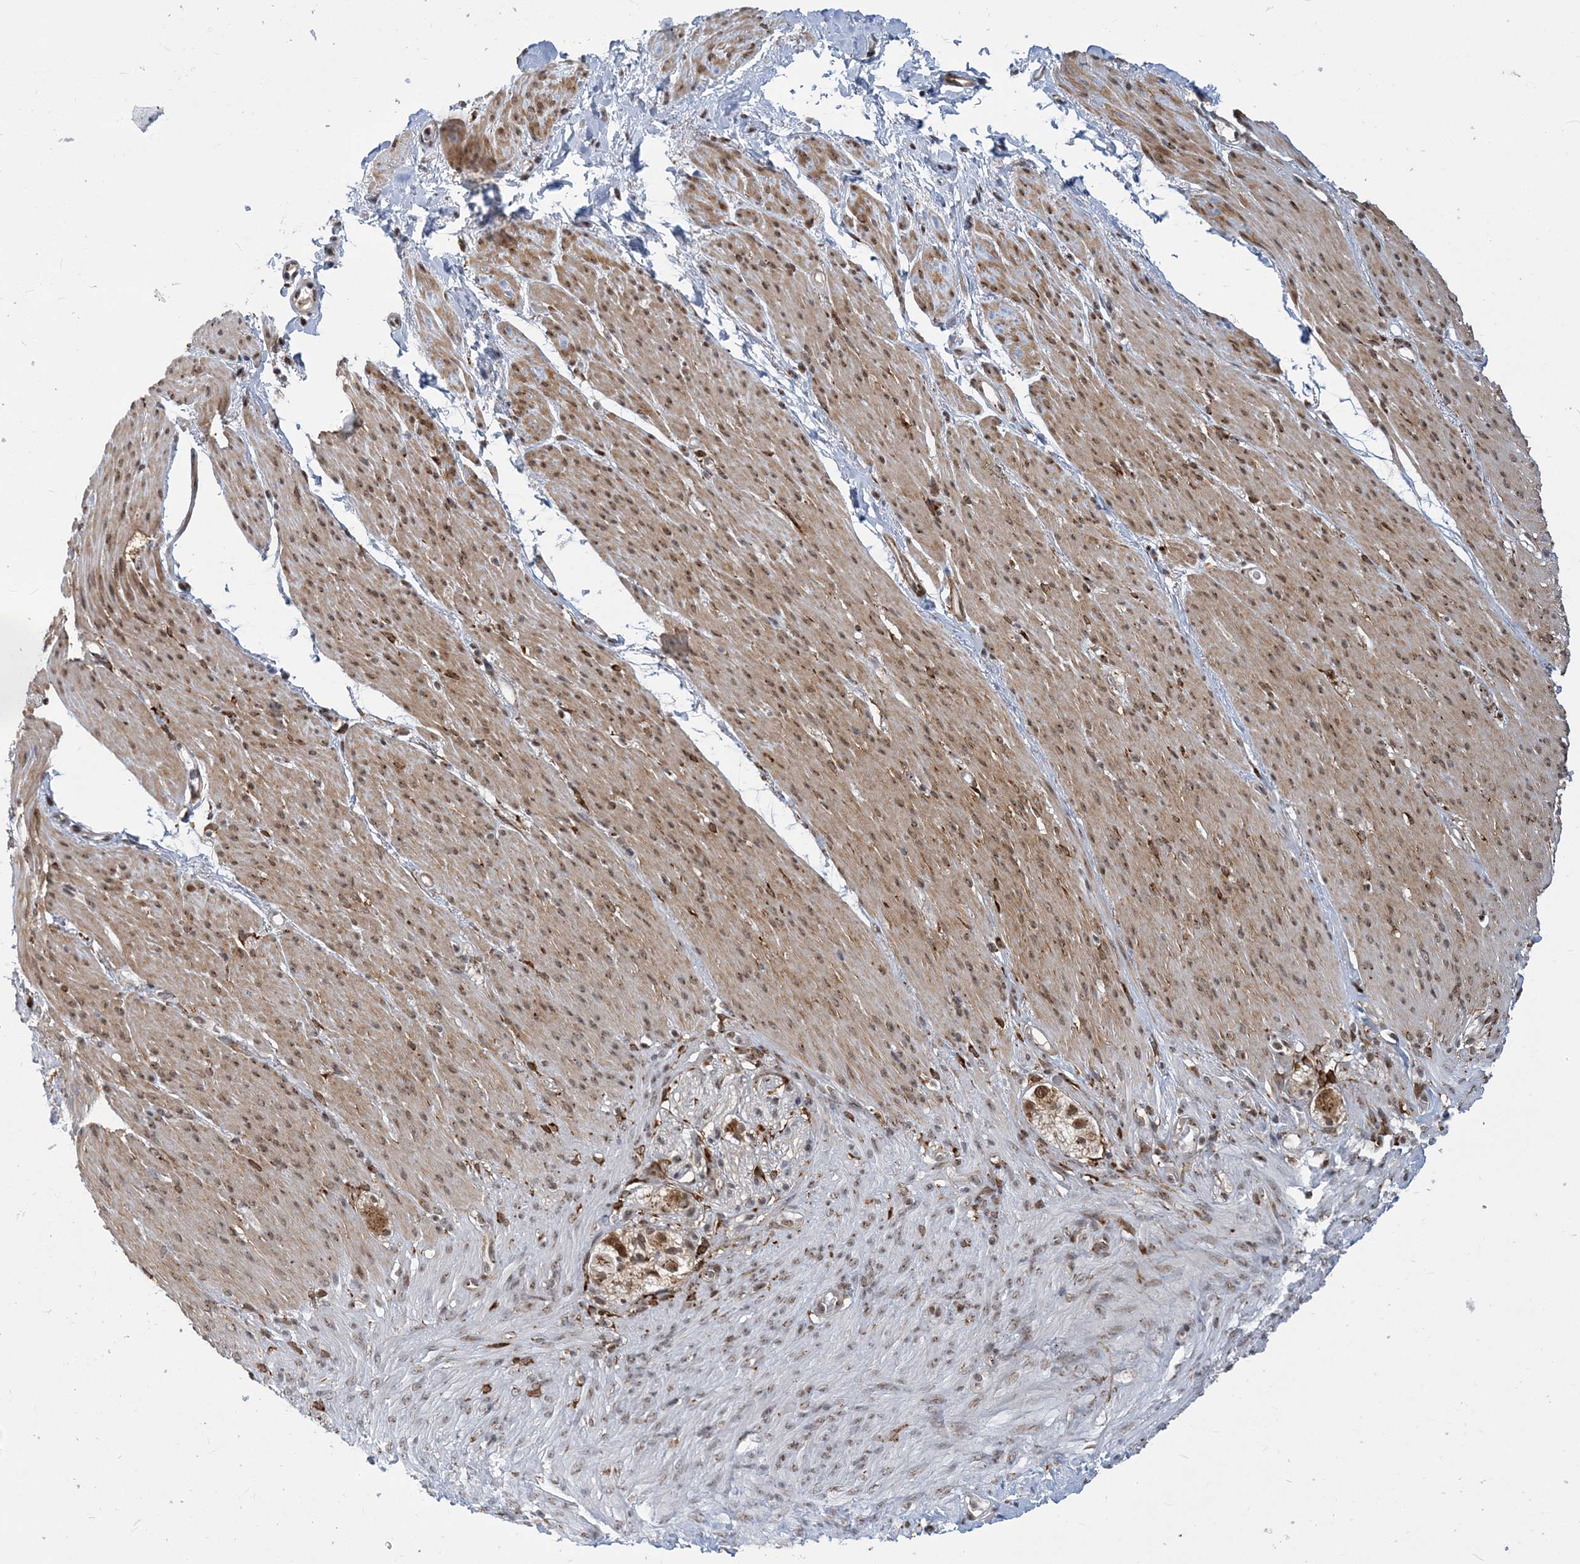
{"staining": {"intensity": "negative", "quantity": "none", "location": "none"}, "tissue": "adipose tissue", "cell_type": "Adipocytes", "image_type": "normal", "snomed": [{"axis": "morphology", "description": "Normal tissue, NOS"}, {"axis": "topography", "description": "Colon"}, {"axis": "topography", "description": "Peripheral nerve tissue"}], "caption": "This micrograph is of unremarkable adipose tissue stained with immunohistochemistry (IHC) to label a protein in brown with the nuclei are counter-stained blue. There is no staining in adipocytes. Nuclei are stained in blue.", "gene": "PLRG1", "patient": {"sex": "female", "age": 61}}